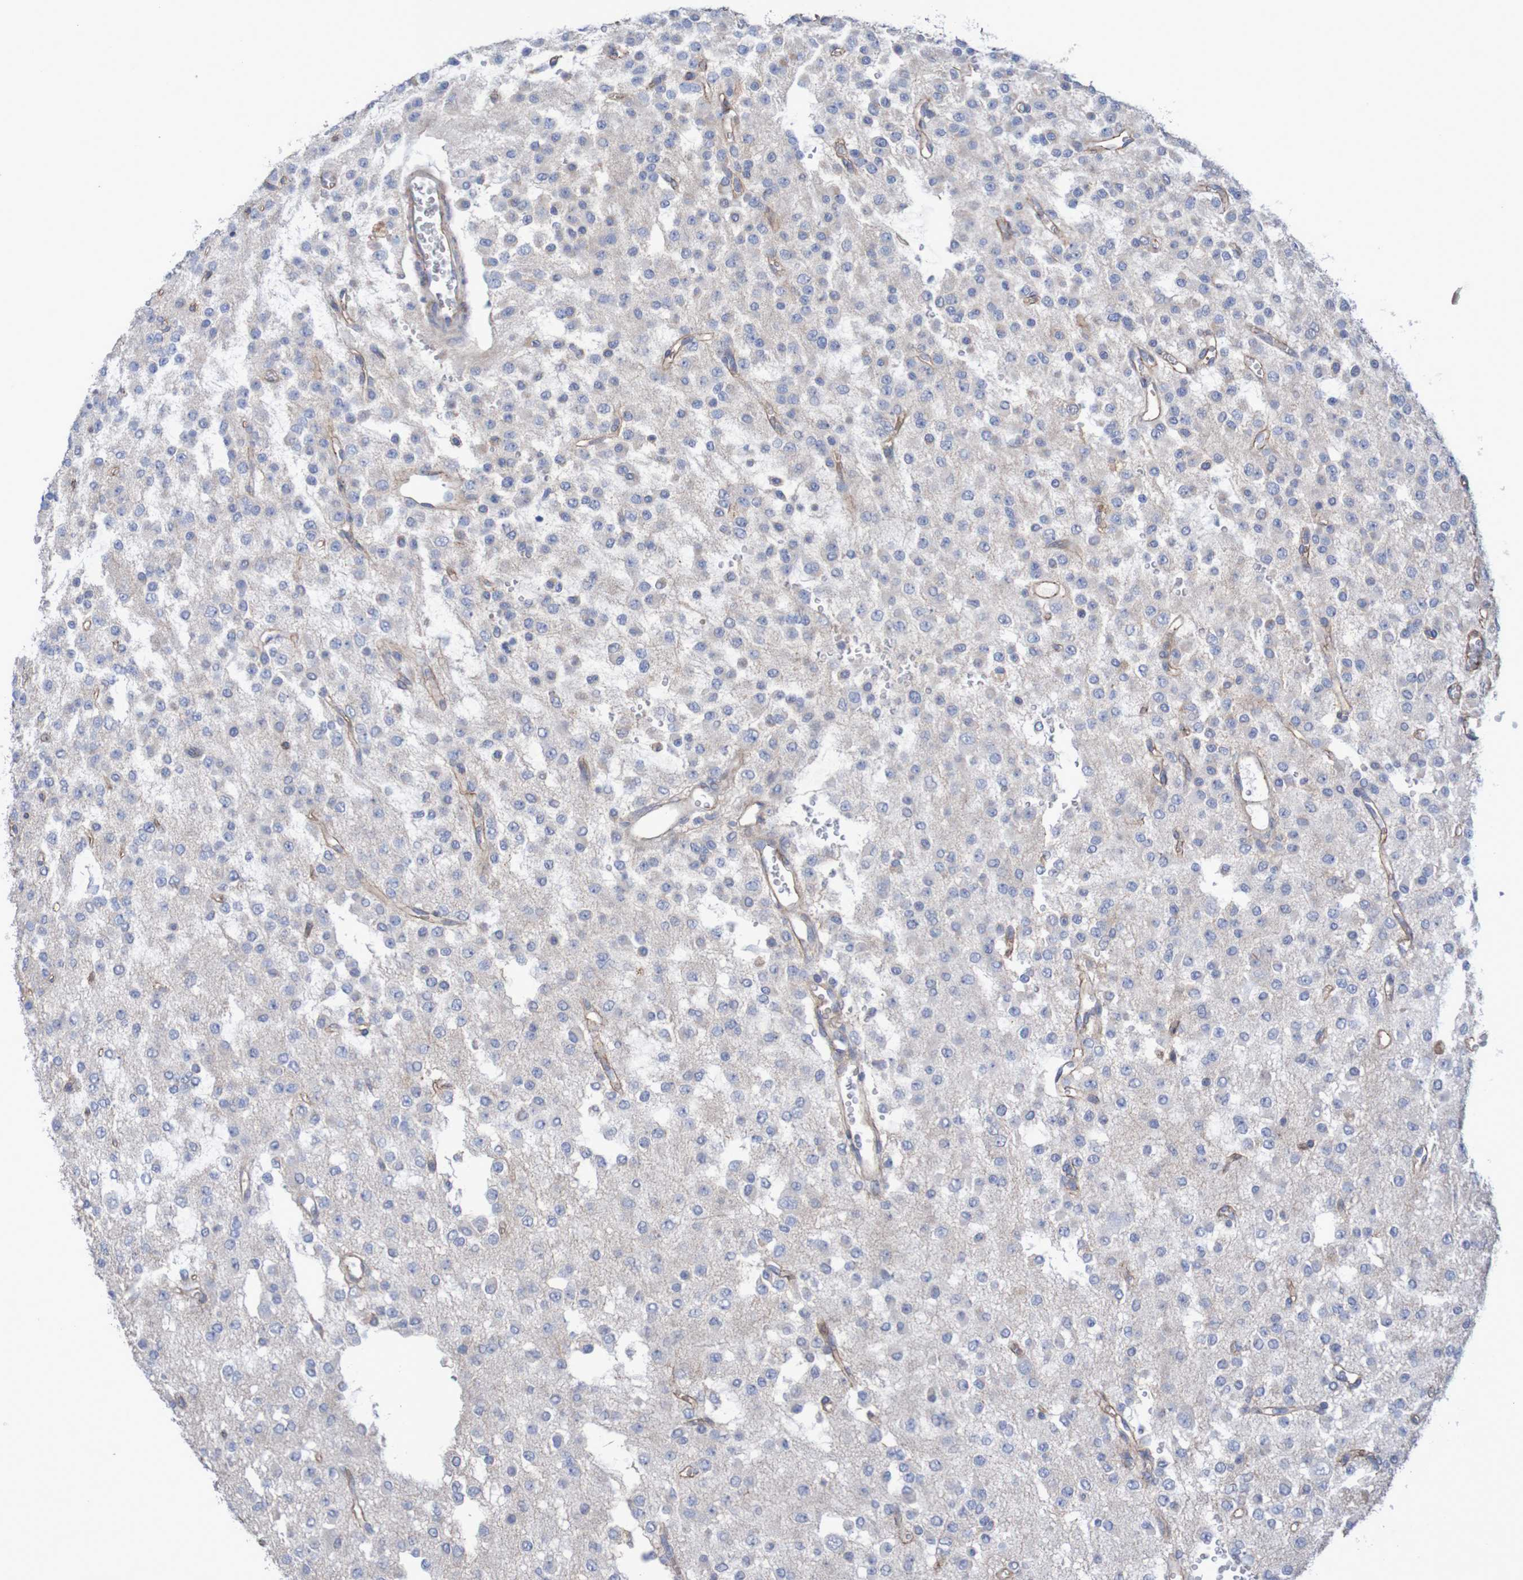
{"staining": {"intensity": "negative", "quantity": "none", "location": "none"}, "tissue": "glioma", "cell_type": "Tumor cells", "image_type": "cancer", "snomed": [{"axis": "morphology", "description": "Glioma, malignant, Low grade"}, {"axis": "topography", "description": "Brain"}], "caption": "Immunohistochemistry (IHC) photomicrograph of human malignant glioma (low-grade) stained for a protein (brown), which reveals no expression in tumor cells.", "gene": "NECTIN2", "patient": {"sex": "male", "age": 38}}